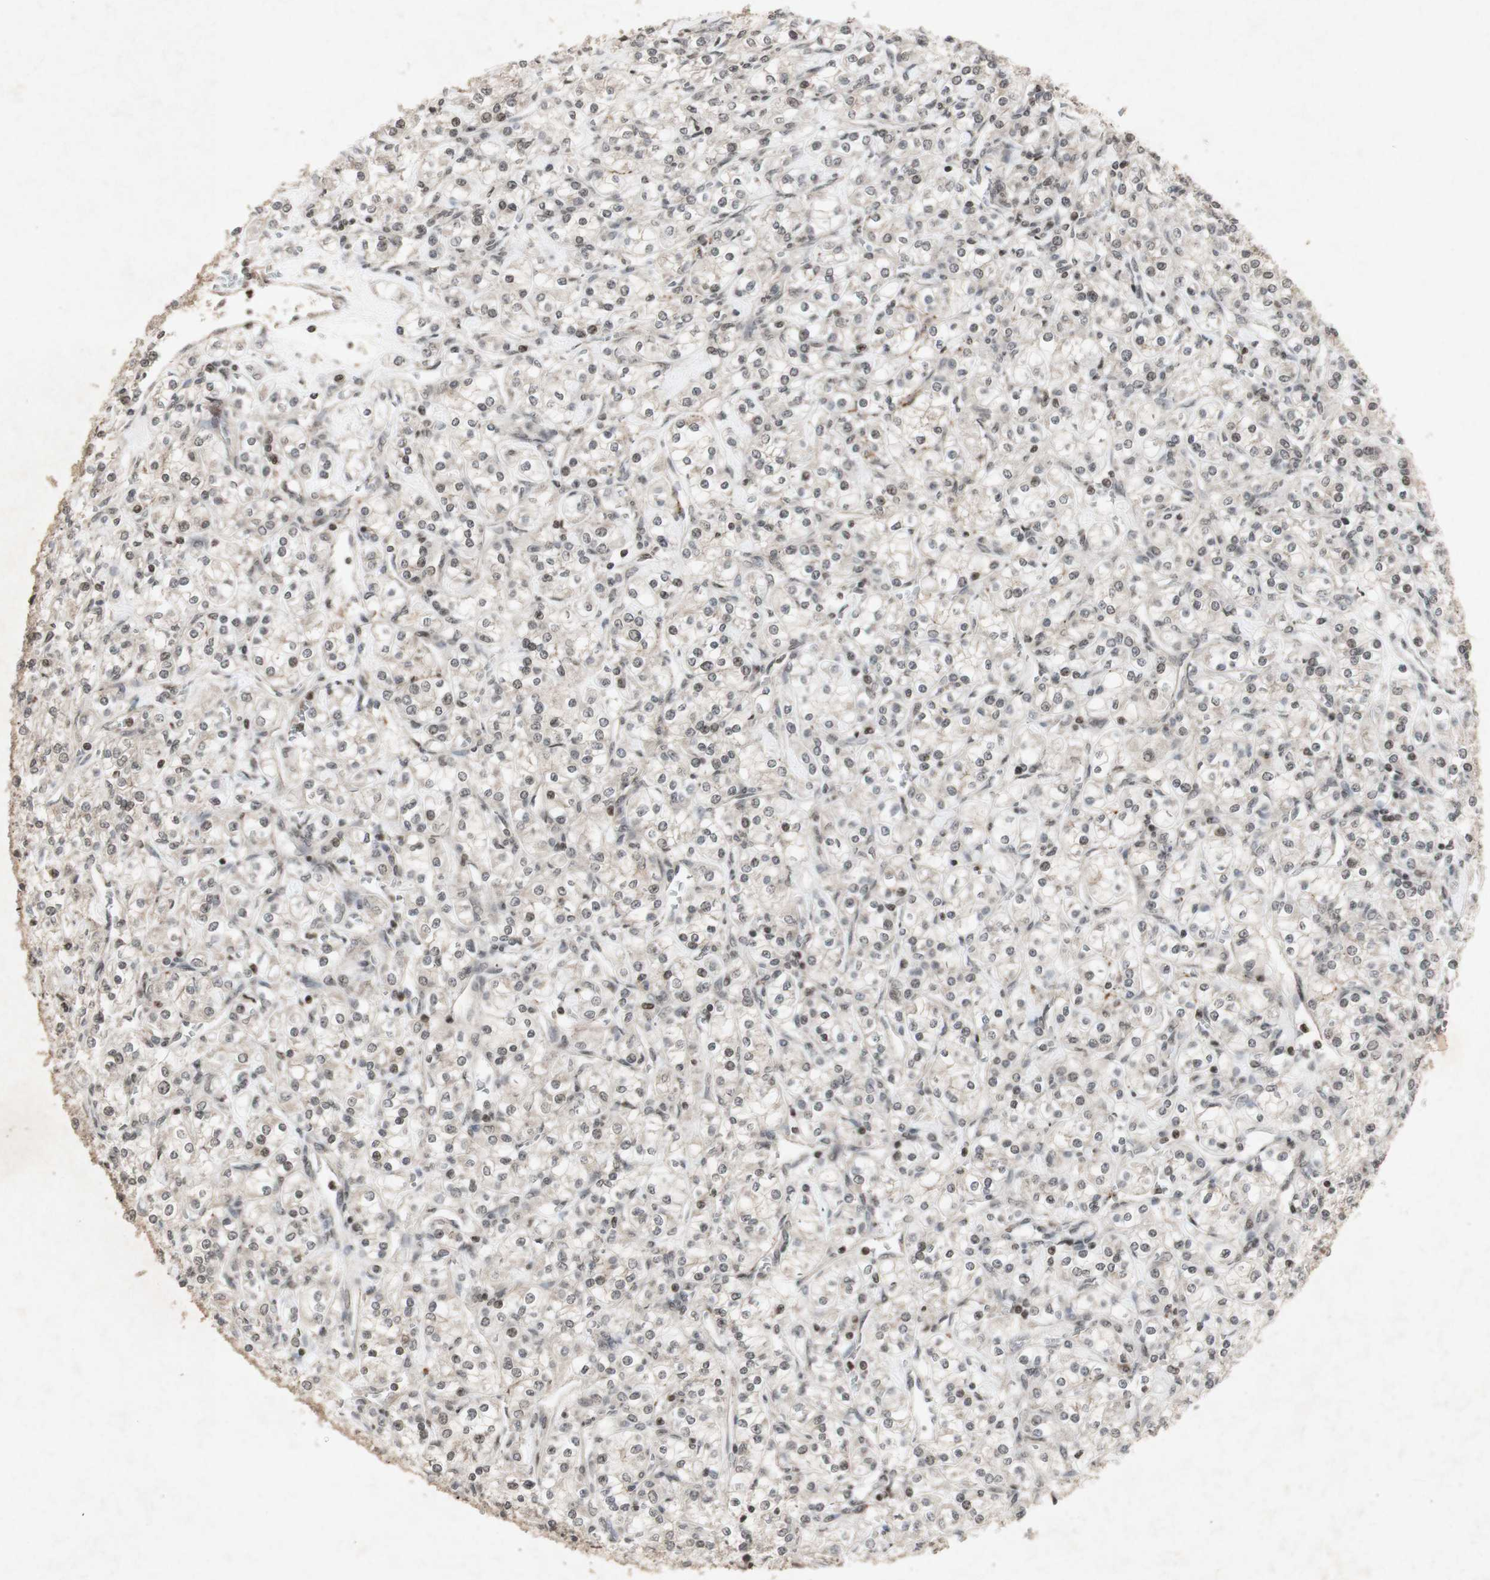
{"staining": {"intensity": "negative", "quantity": "none", "location": "none"}, "tissue": "renal cancer", "cell_type": "Tumor cells", "image_type": "cancer", "snomed": [{"axis": "morphology", "description": "Adenocarcinoma, NOS"}, {"axis": "topography", "description": "Kidney"}], "caption": "IHC histopathology image of neoplastic tissue: adenocarcinoma (renal) stained with DAB (3,3'-diaminobenzidine) reveals no significant protein staining in tumor cells.", "gene": "PLXNA1", "patient": {"sex": "male", "age": 77}}